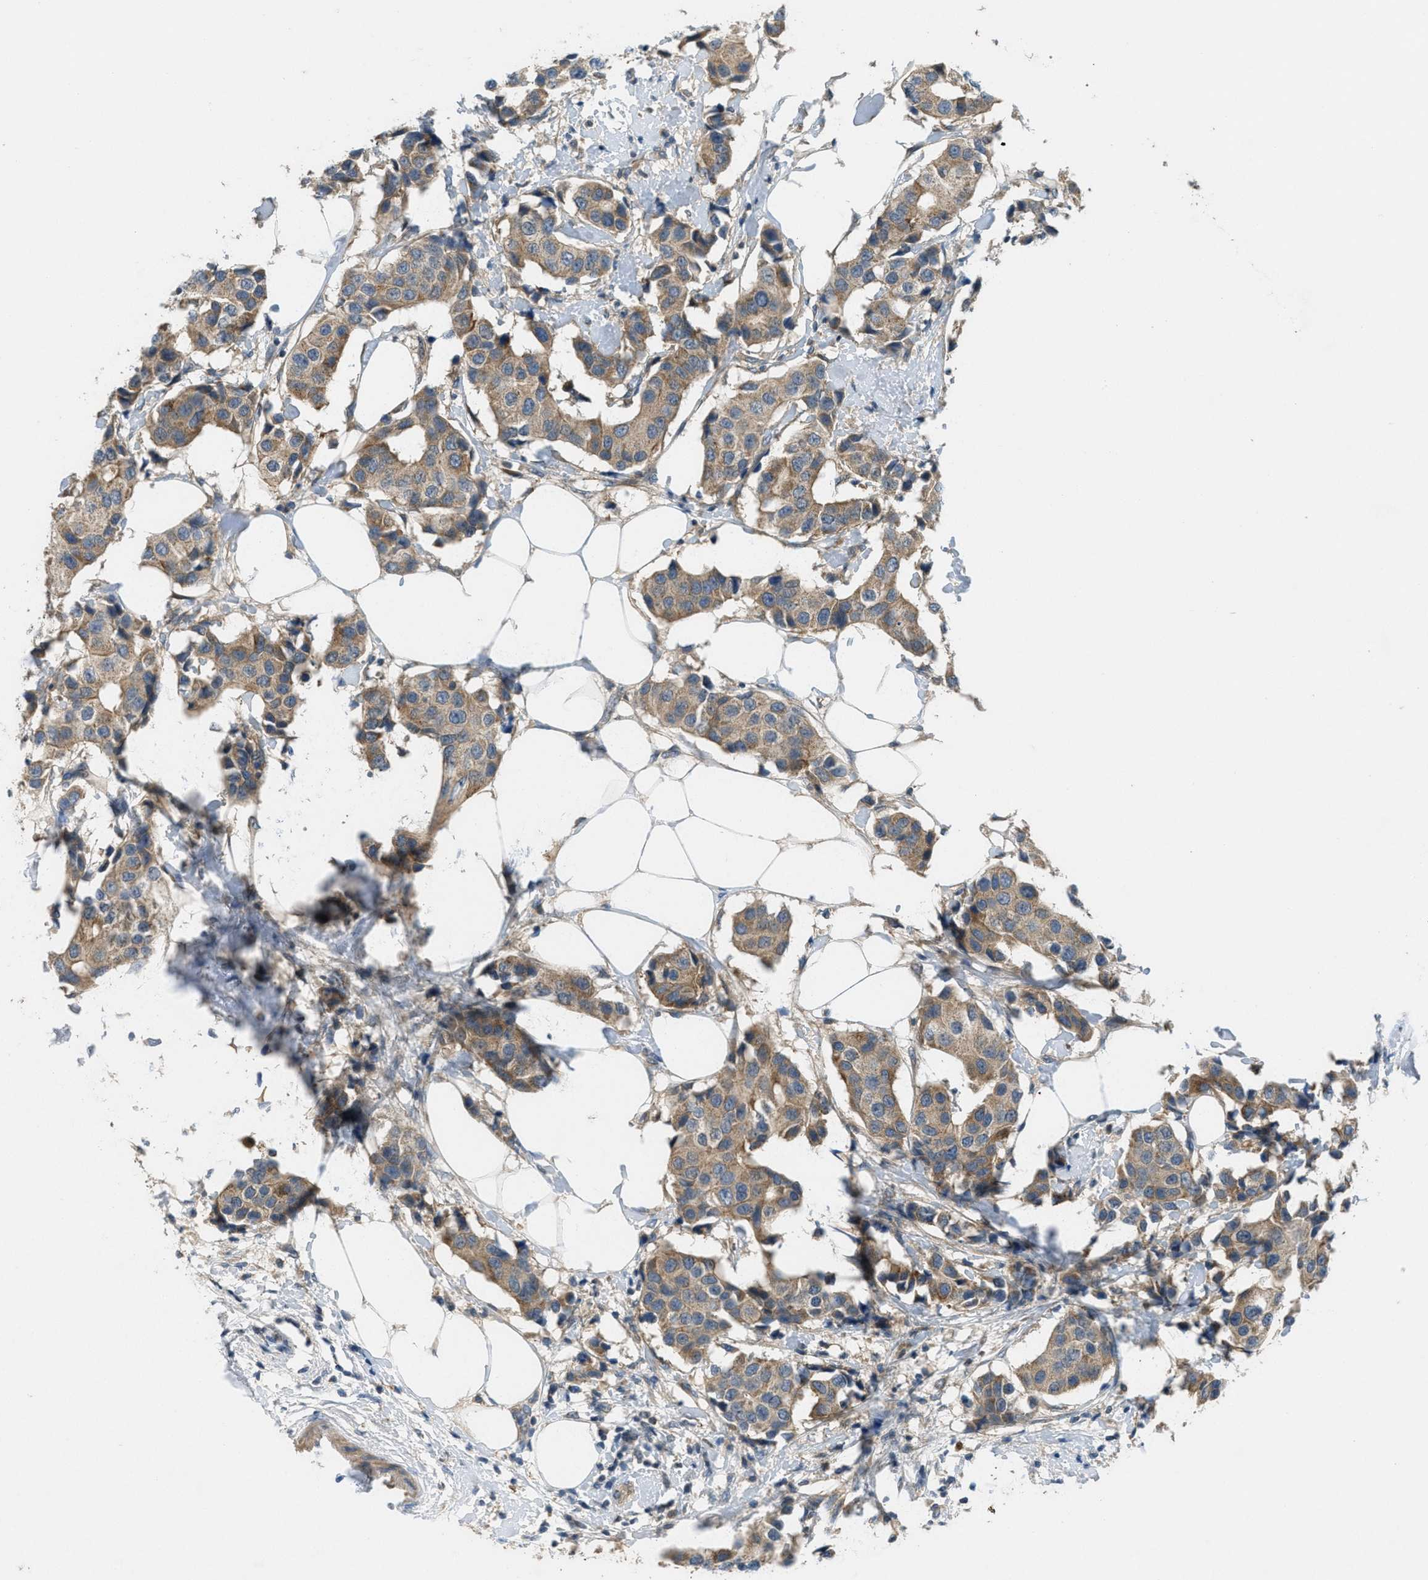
{"staining": {"intensity": "moderate", "quantity": ">75%", "location": "cytoplasmic/membranous"}, "tissue": "breast cancer", "cell_type": "Tumor cells", "image_type": "cancer", "snomed": [{"axis": "morphology", "description": "Normal tissue, NOS"}, {"axis": "morphology", "description": "Duct carcinoma"}, {"axis": "topography", "description": "Breast"}], "caption": "Immunohistochemical staining of invasive ductal carcinoma (breast) exhibits medium levels of moderate cytoplasmic/membranous protein staining in approximately >75% of tumor cells.", "gene": "ADCY6", "patient": {"sex": "female", "age": 39}}